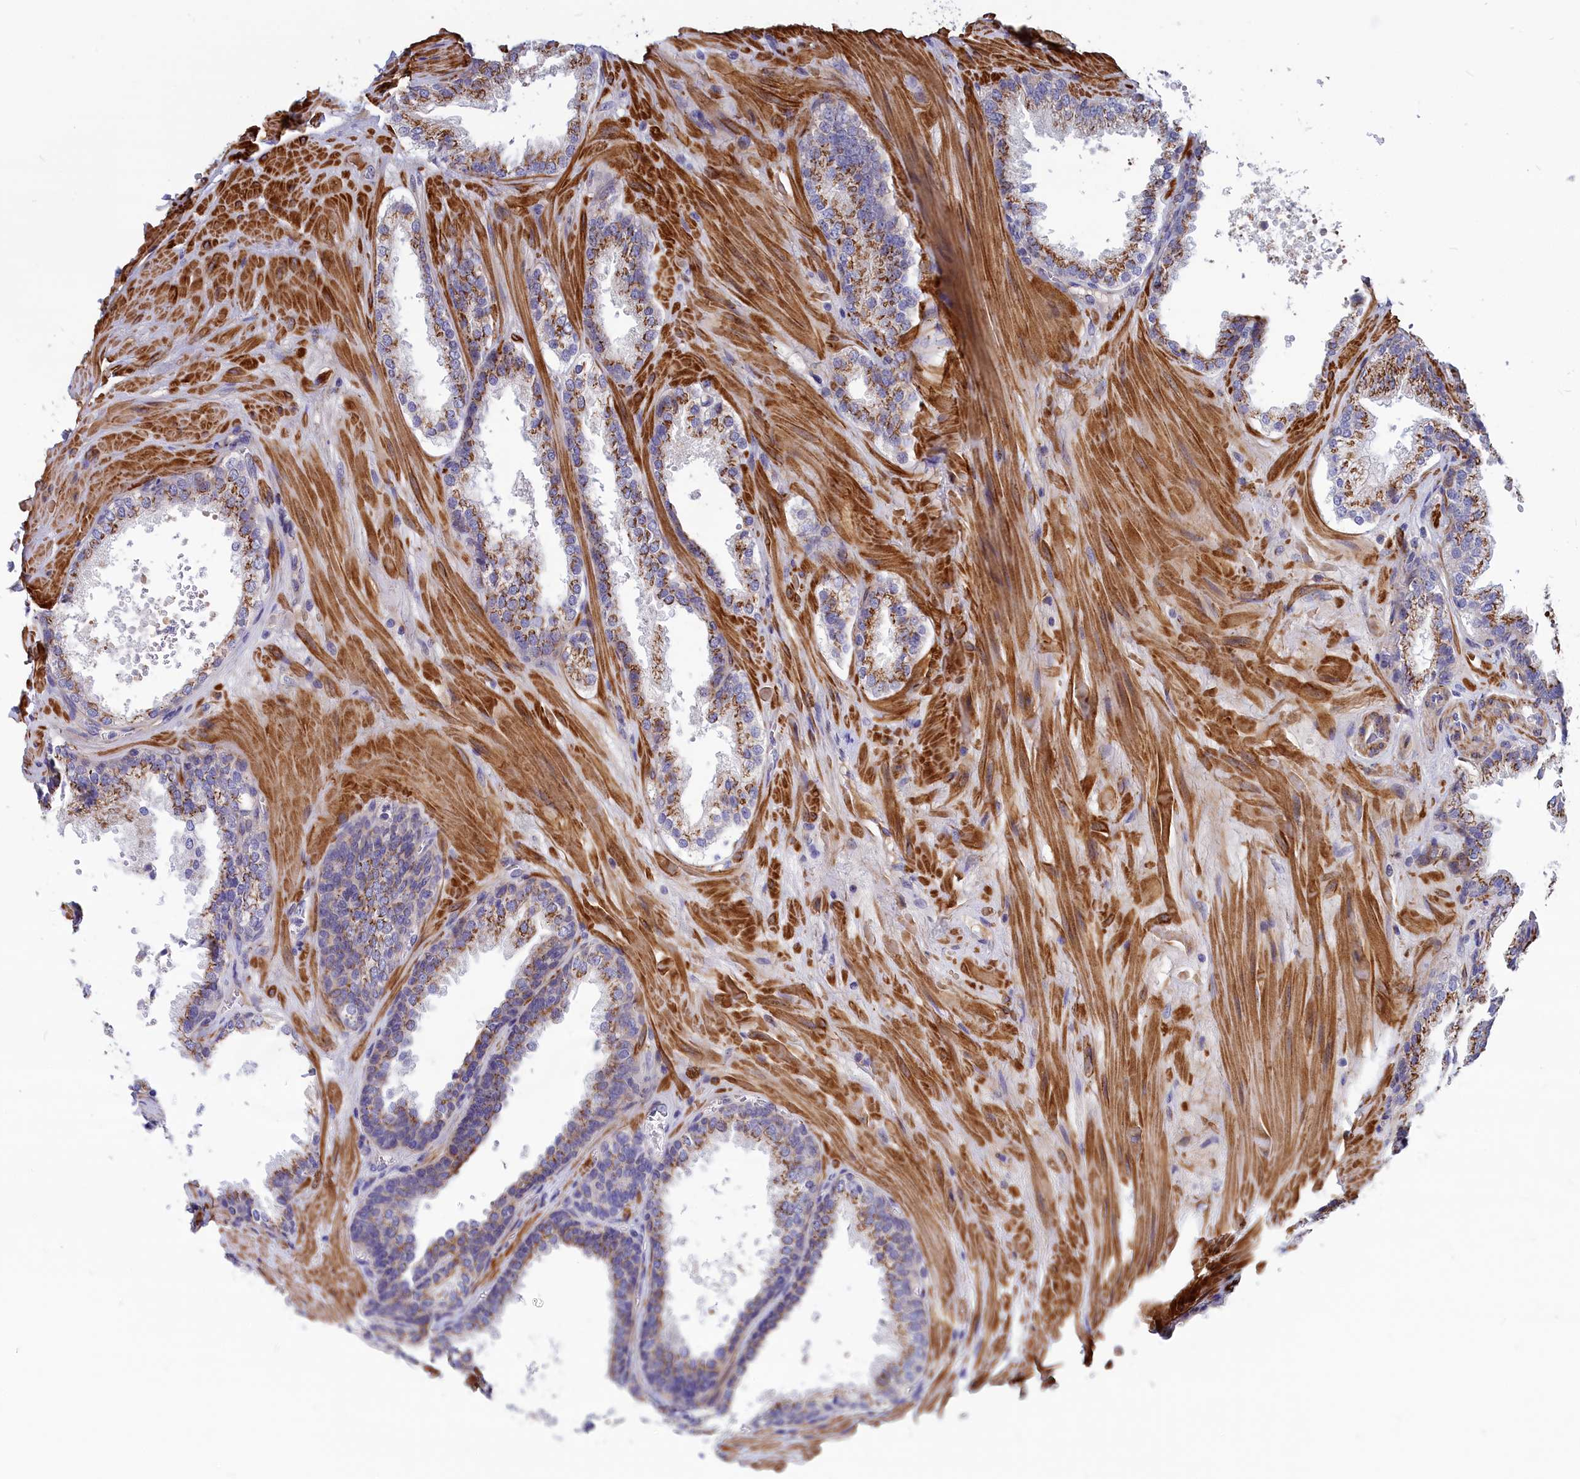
{"staining": {"intensity": "moderate", "quantity": "25%-75%", "location": "cytoplasmic/membranous"}, "tissue": "prostate cancer", "cell_type": "Tumor cells", "image_type": "cancer", "snomed": [{"axis": "morphology", "description": "Adenocarcinoma, High grade"}, {"axis": "topography", "description": "Prostate"}], "caption": "Prostate cancer was stained to show a protein in brown. There is medium levels of moderate cytoplasmic/membranous positivity in approximately 25%-75% of tumor cells.", "gene": "TUBGCP4", "patient": {"sex": "male", "age": 63}}